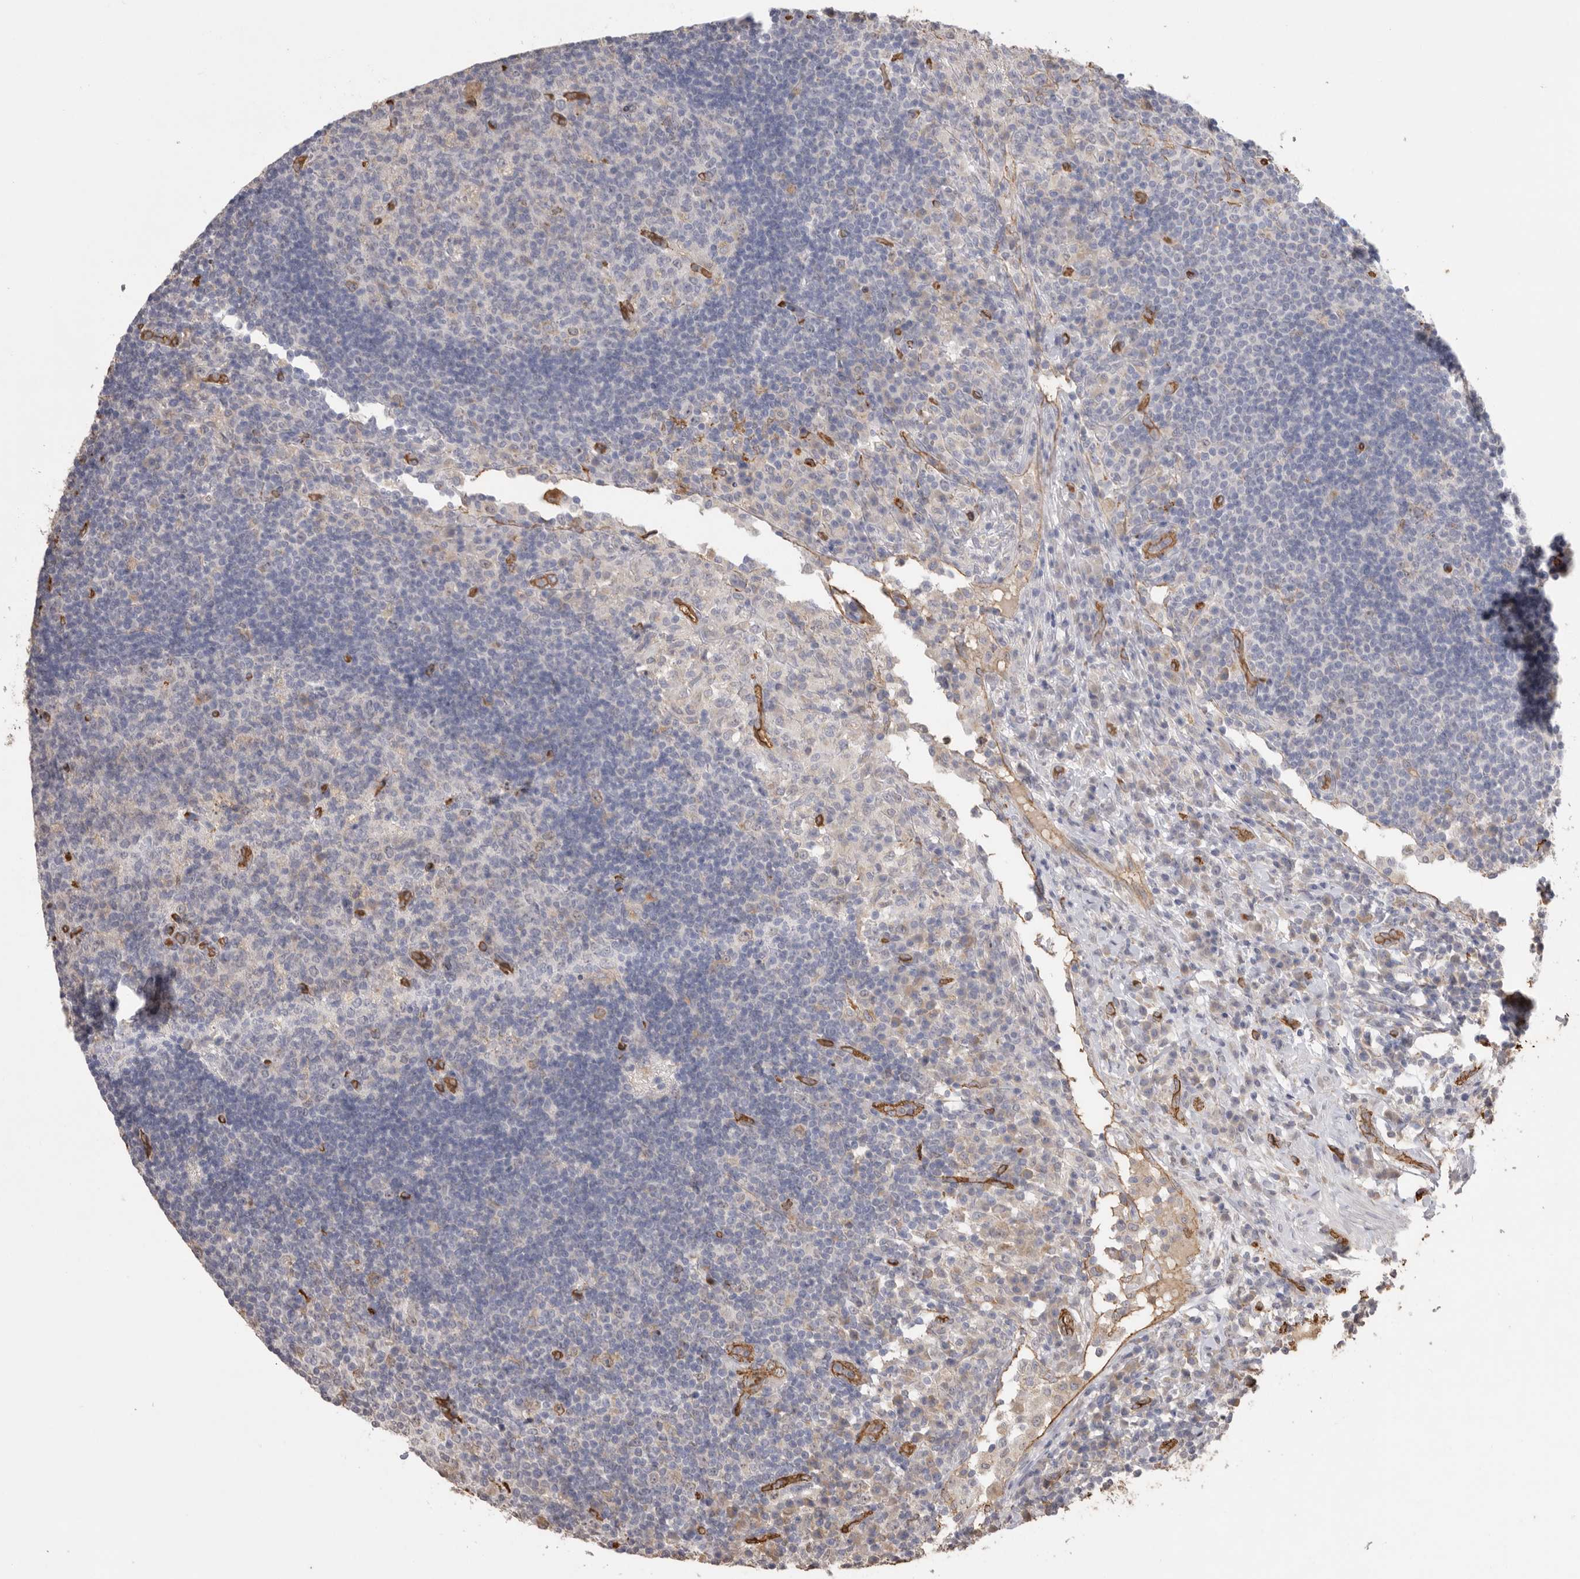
{"staining": {"intensity": "weak", "quantity": "<25%", "location": "cytoplasmic/membranous"}, "tissue": "lymph node", "cell_type": "Germinal center cells", "image_type": "normal", "snomed": [{"axis": "morphology", "description": "Normal tissue, NOS"}, {"axis": "topography", "description": "Lymph node"}], "caption": "Micrograph shows no protein expression in germinal center cells of normal lymph node. (IHC, brightfield microscopy, high magnification).", "gene": "IL27", "patient": {"sex": "female", "age": 53}}